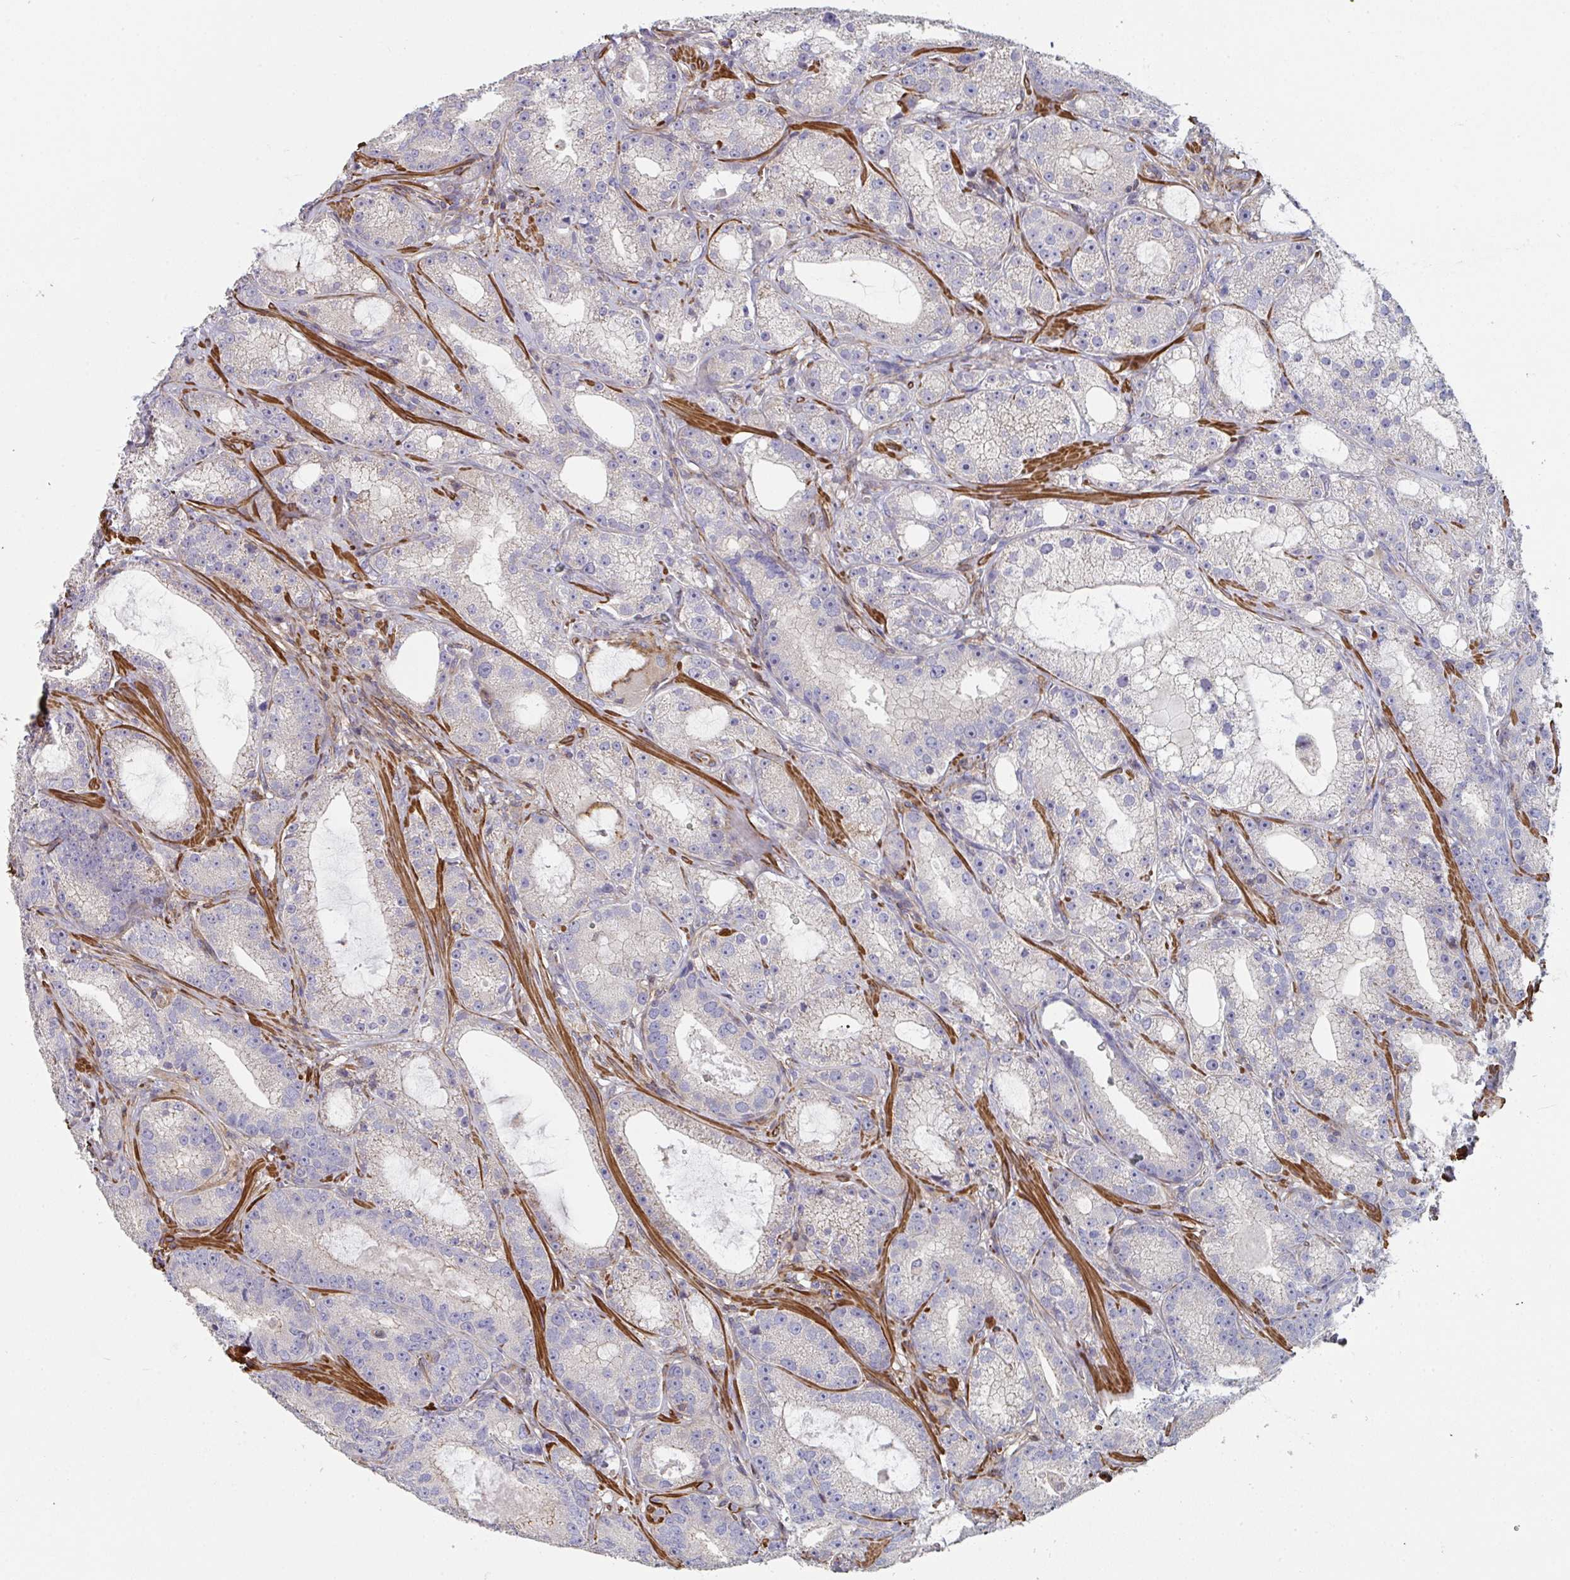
{"staining": {"intensity": "negative", "quantity": "none", "location": "none"}, "tissue": "prostate cancer", "cell_type": "Tumor cells", "image_type": "cancer", "snomed": [{"axis": "morphology", "description": "Adenocarcinoma, High grade"}, {"axis": "topography", "description": "Prostate"}], "caption": "Tumor cells are negative for protein expression in human prostate cancer. (Immunohistochemistry (ihc), brightfield microscopy, high magnification).", "gene": "FZD2", "patient": {"sex": "male", "age": 65}}